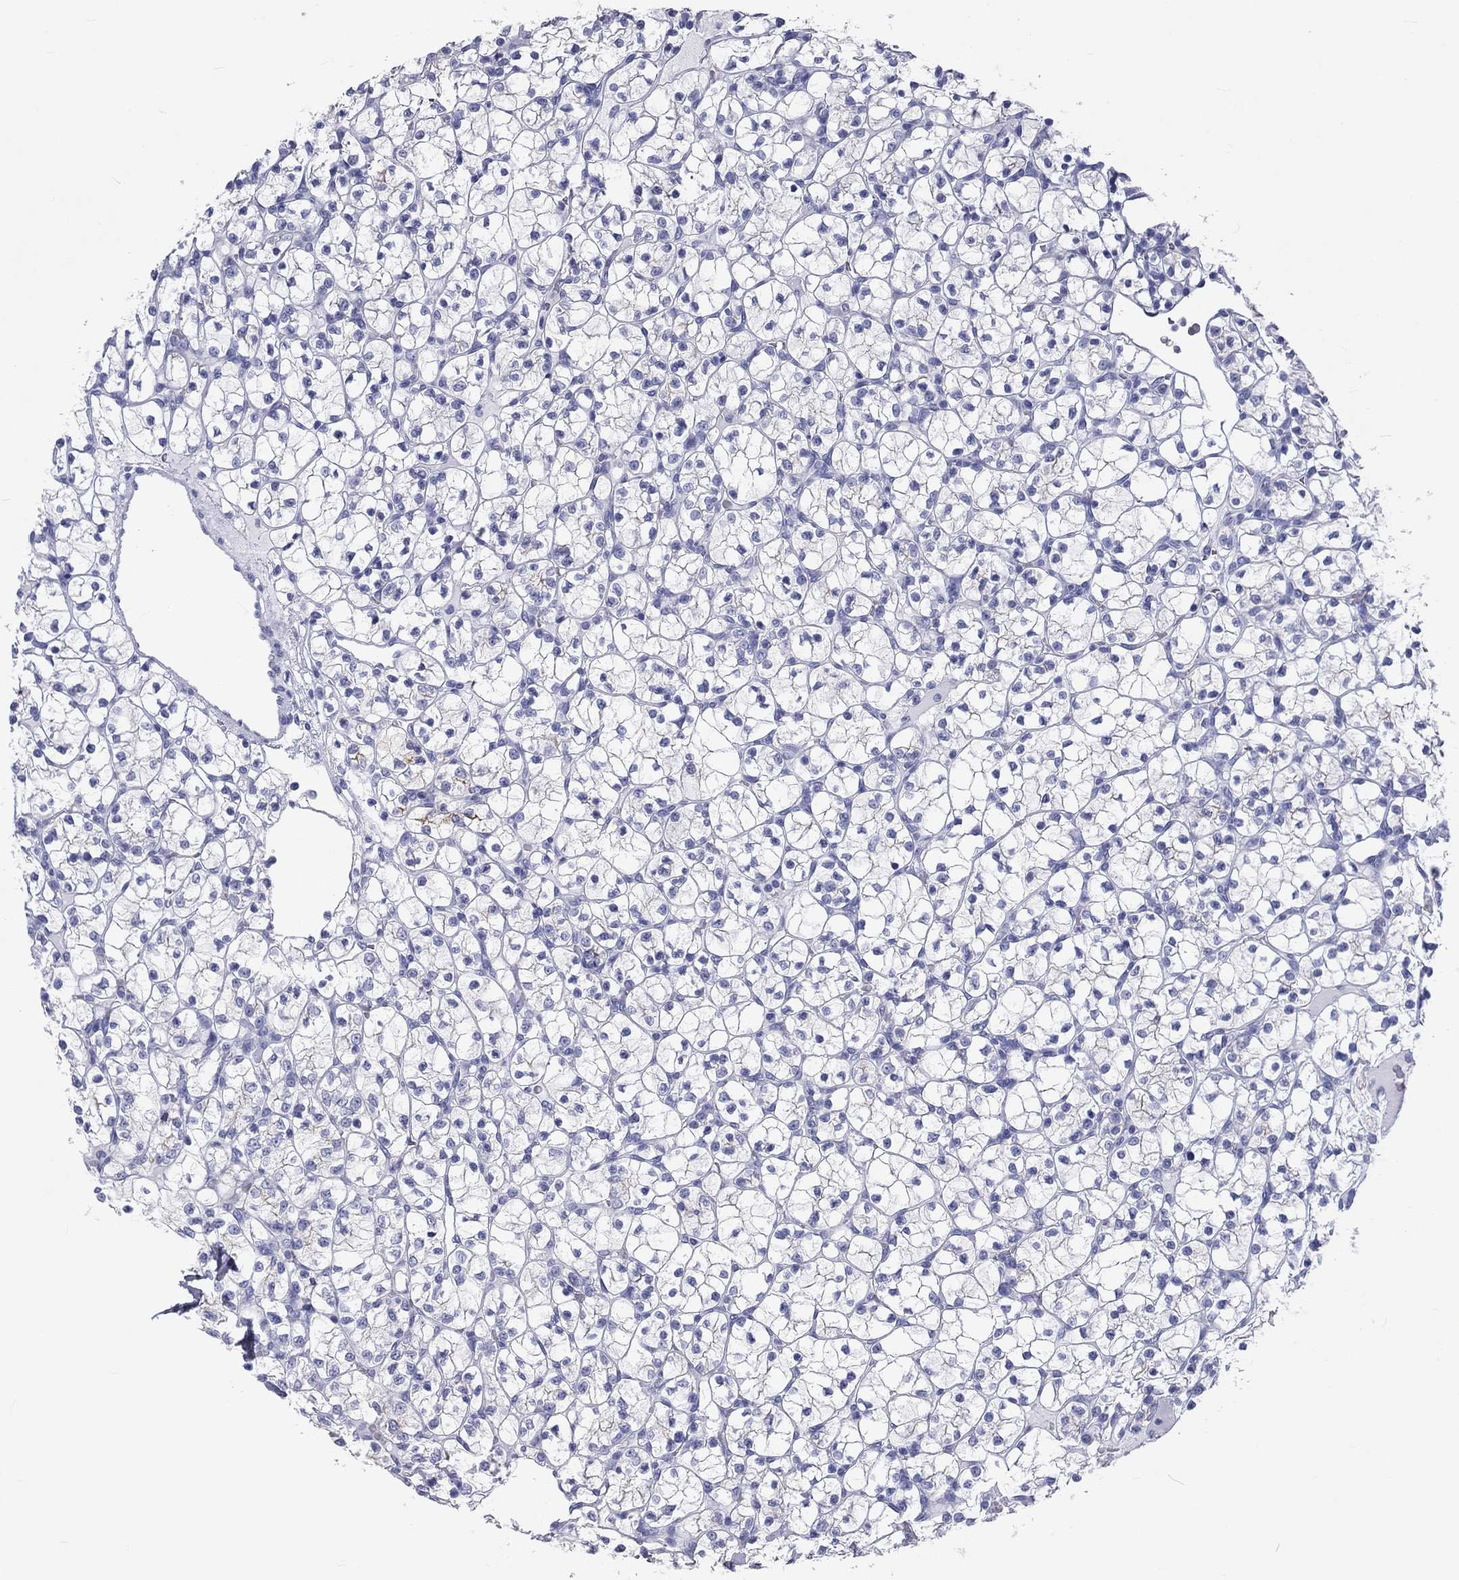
{"staining": {"intensity": "negative", "quantity": "none", "location": "none"}, "tissue": "renal cancer", "cell_type": "Tumor cells", "image_type": "cancer", "snomed": [{"axis": "morphology", "description": "Adenocarcinoma, NOS"}, {"axis": "topography", "description": "Kidney"}], "caption": "Renal cancer was stained to show a protein in brown. There is no significant expression in tumor cells.", "gene": "DNALI1", "patient": {"sex": "female", "age": 89}}